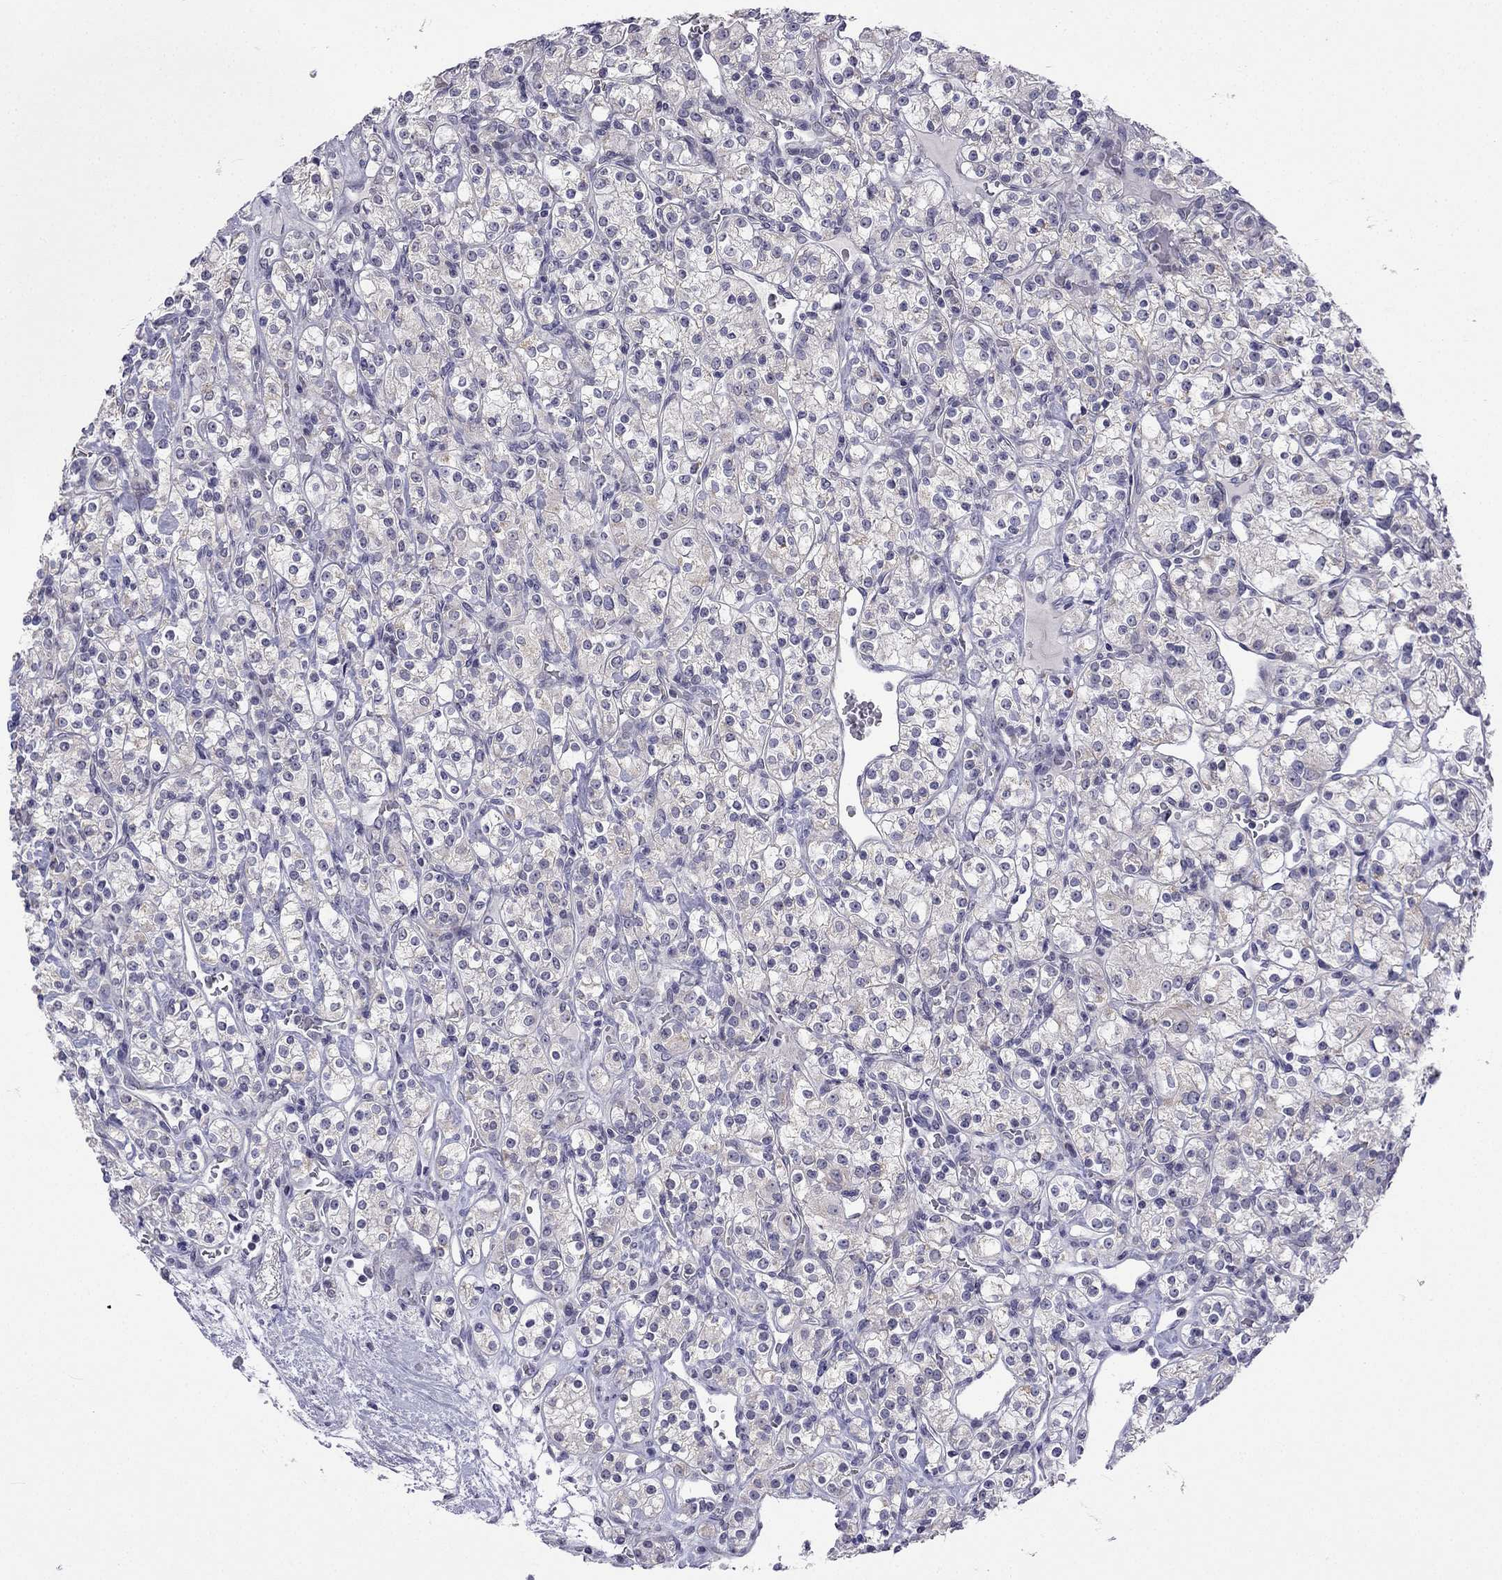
{"staining": {"intensity": "negative", "quantity": "none", "location": "none"}, "tissue": "renal cancer", "cell_type": "Tumor cells", "image_type": "cancer", "snomed": [{"axis": "morphology", "description": "Adenocarcinoma, NOS"}, {"axis": "topography", "description": "Kidney"}], "caption": "A high-resolution micrograph shows immunohistochemistry (IHC) staining of renal cancer, which displays no significant positivity in tumor cells. (DAB (3,3'-diaminobenzidine) IHC with hematoxylin counter stain).", "gene": "C5orf49", "patient": {"sex": "male", "age": 77}}